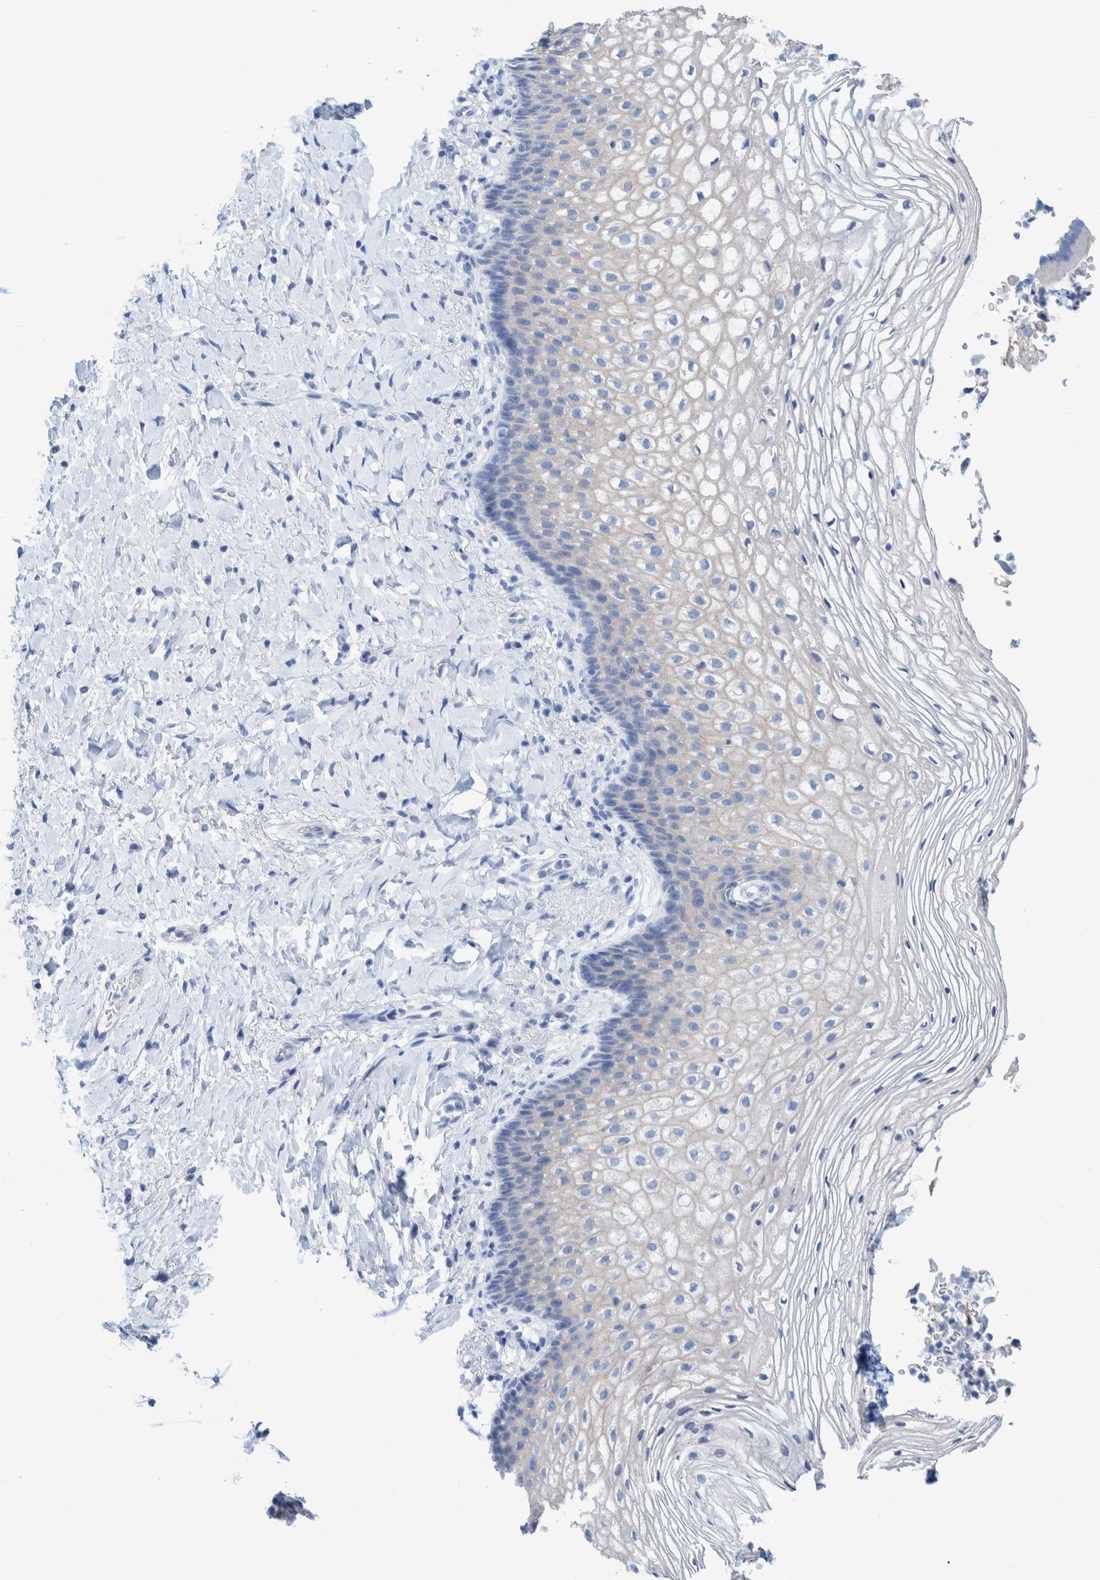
{"staining": {"intensity": "negative", "quantity": "none", "location": "none"}, "tissue": "vagina", "cell_type": "Squamous epithelial cells", "image_type": "normal", "snomed": [{"axis": "morphology", "description": "Normal tissue, NOS"}, {"axis": "topography", "description": "Vagina"}], "caption": "IHC image of normal human vagina stained for a protein (brown), which demonstrates no staining in squamous epithelial cells.", "gene": "PERP", "patient": {"sex": "female", "age": 60}}